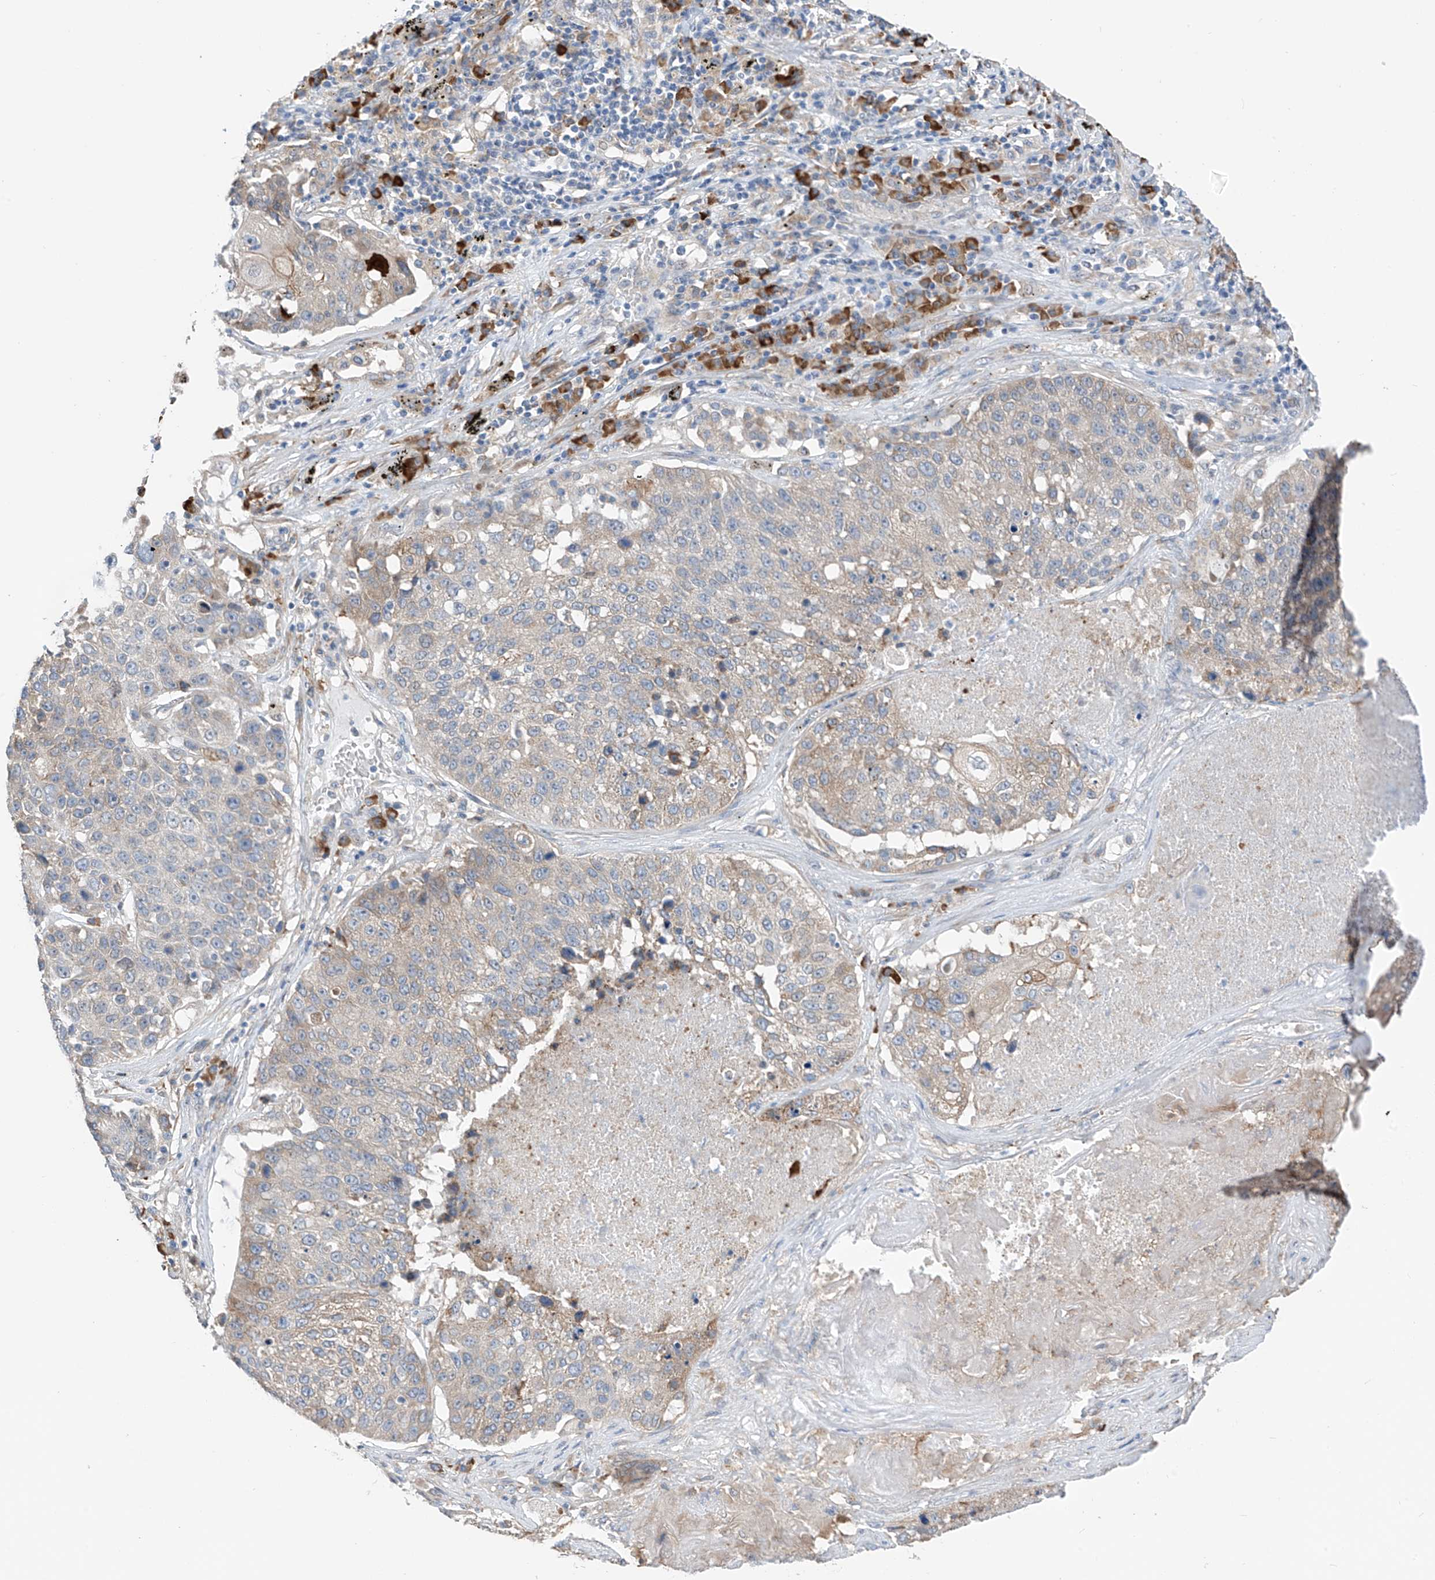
{"staining": {"intensity": "weak", "quantity": "<25%", "location": "cytoplasmic/membranous"}, "tissue": "lung cancer", "cell_type": "Tumor cells", "image_type": "cancer", "snomed": [{"axis": "morphology", "description": "Squamous cell carcinoma, NOS"}, {"axis": "topography", "description": "Lung"}], "caption": "An IHC micrograph of lung squamous cell carcinoma is shown. There is no staining in tumor cells of lung squamous cell carcinoma.", "gene": "REC8", "patient": {"sex": "male", "age": 61}}